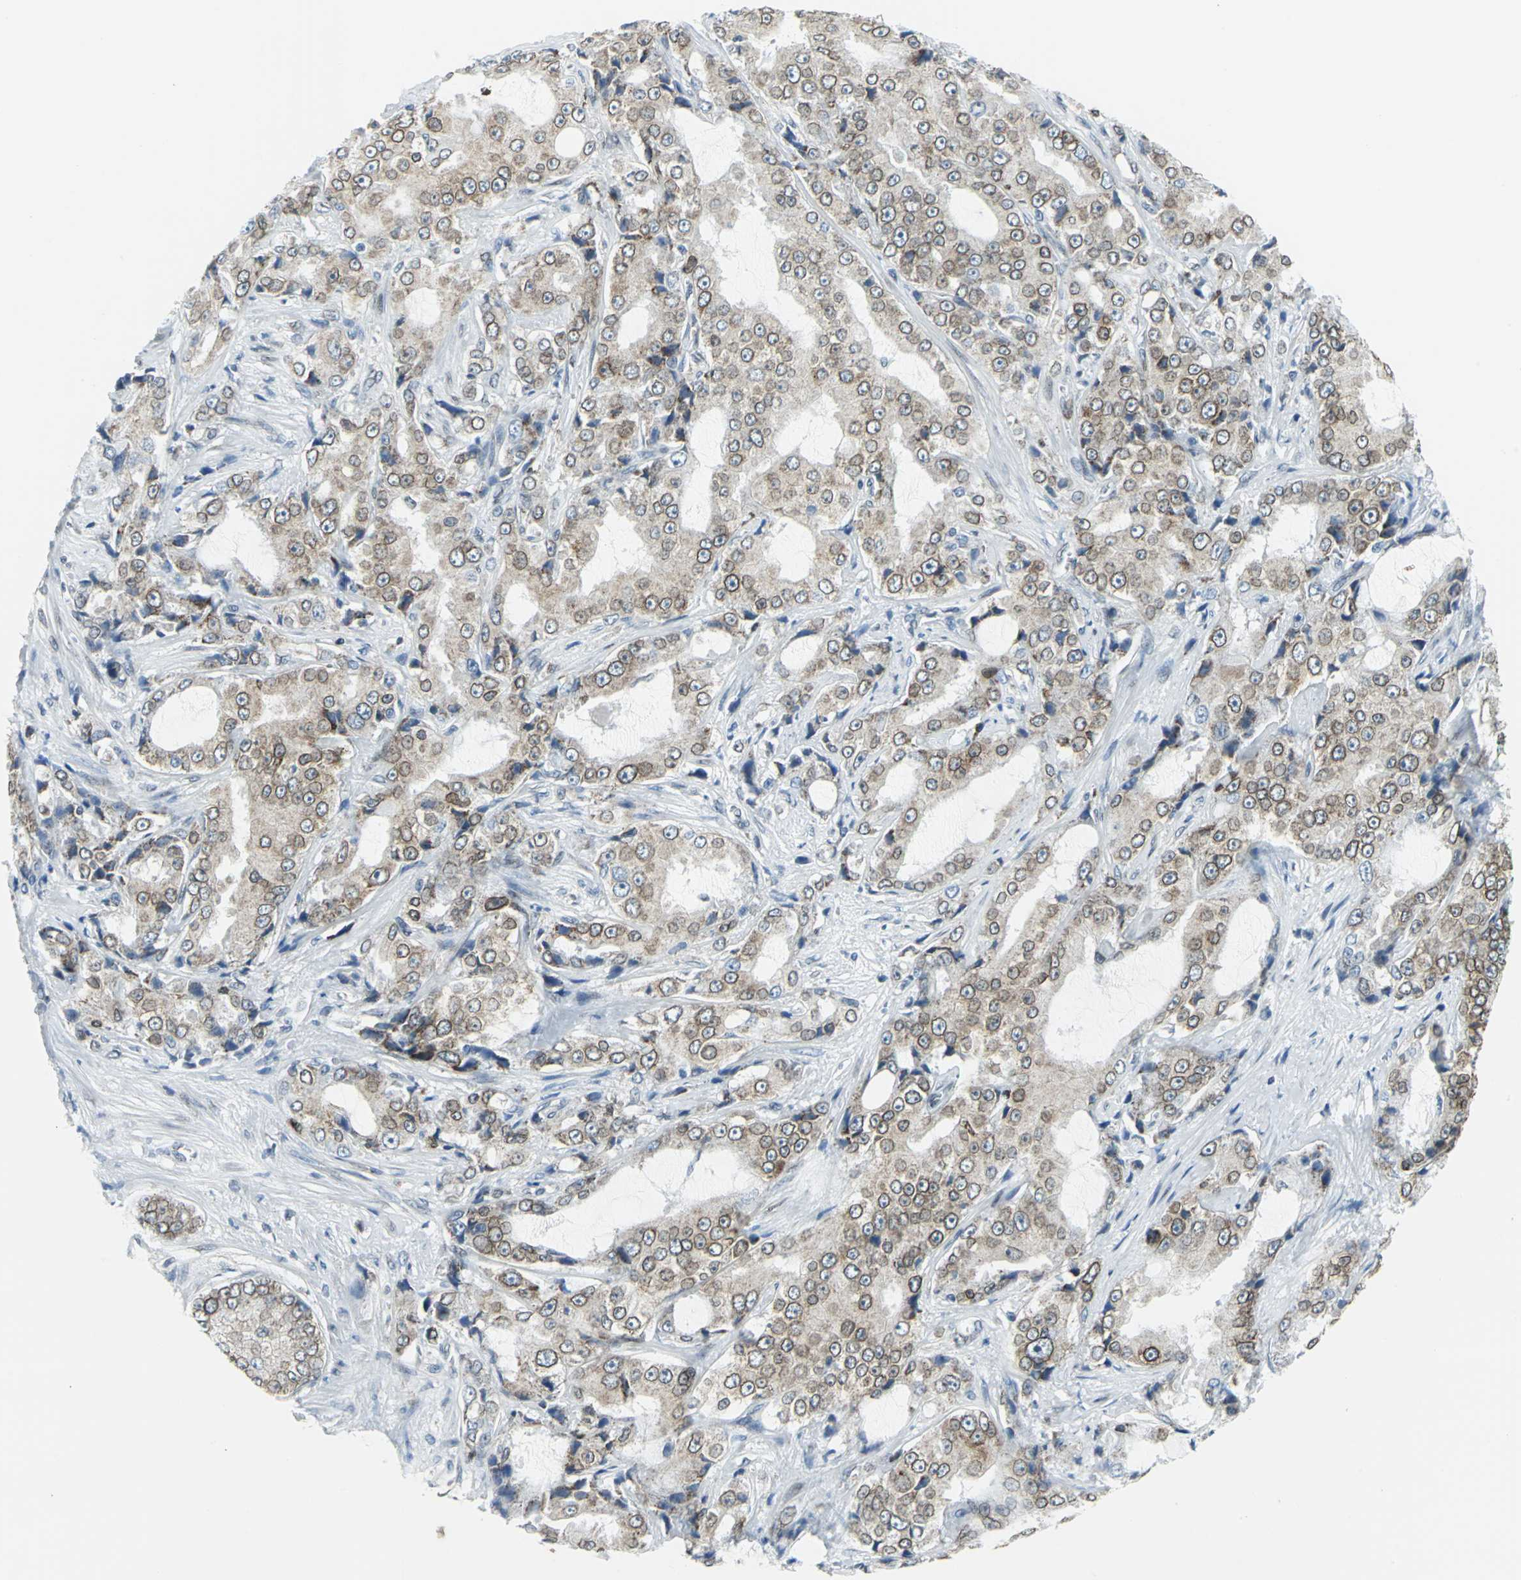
{"staining": {"intensity": "moderate", "quantity": ">75%", "location": "cytoplasmic/membranous"}, "tissue": "prostate cancer", "cell_type": "Tumor cells", "image_type": "cancer", "snomed": [{"axis": "morphology", "description": "Adenocarcinoma, High grade"}, {"axis": "topography", "description": "Prostate"}], "caption": "Brown immunohistochemical staining in human high-grade adenocarcinoma (prostate) demonstrates moderate cytoplasmic/membranous positivity in about >75% of tumor cells.", "gene": "SNUPN", "patient": {"sex": "male", "age": 73}}